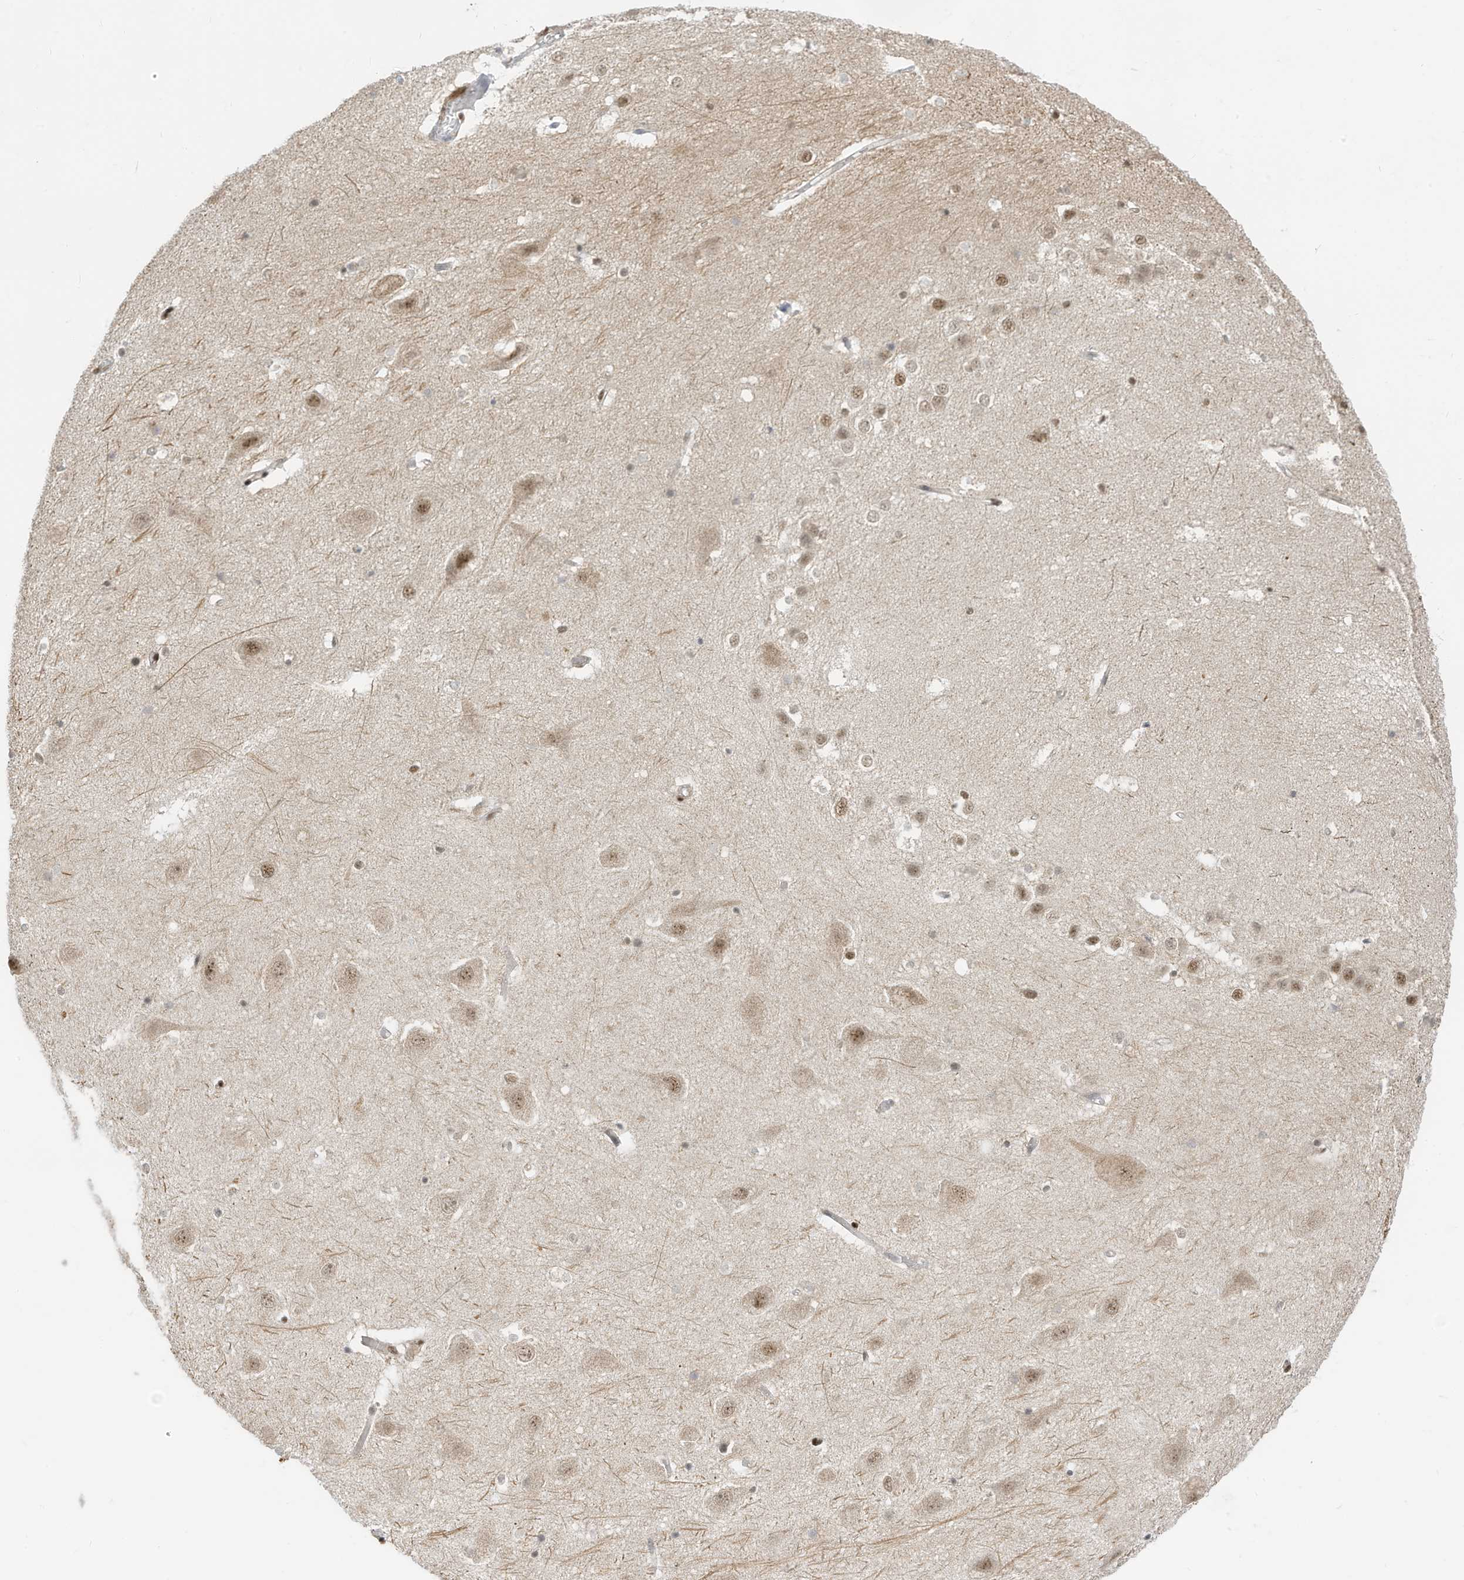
{"staining": {"intensity": "weak", "quantity": "<25%", "location": "nuclear"}, "tissue": "hippocampus", "cell_type": "Glial cells", "image_type": "normal", "snomed": [{"axis": "morphology", "description": "Normal tissue, NOS"}, {"axis": "topography", "description": "Hippocampus"}], "caption": "A photomicrograph of hippocampus stained for a protein shows no brown staining in glial cells.", "gene": "AURKAIP1", "patient": {"sex": "female", "age": 52}}